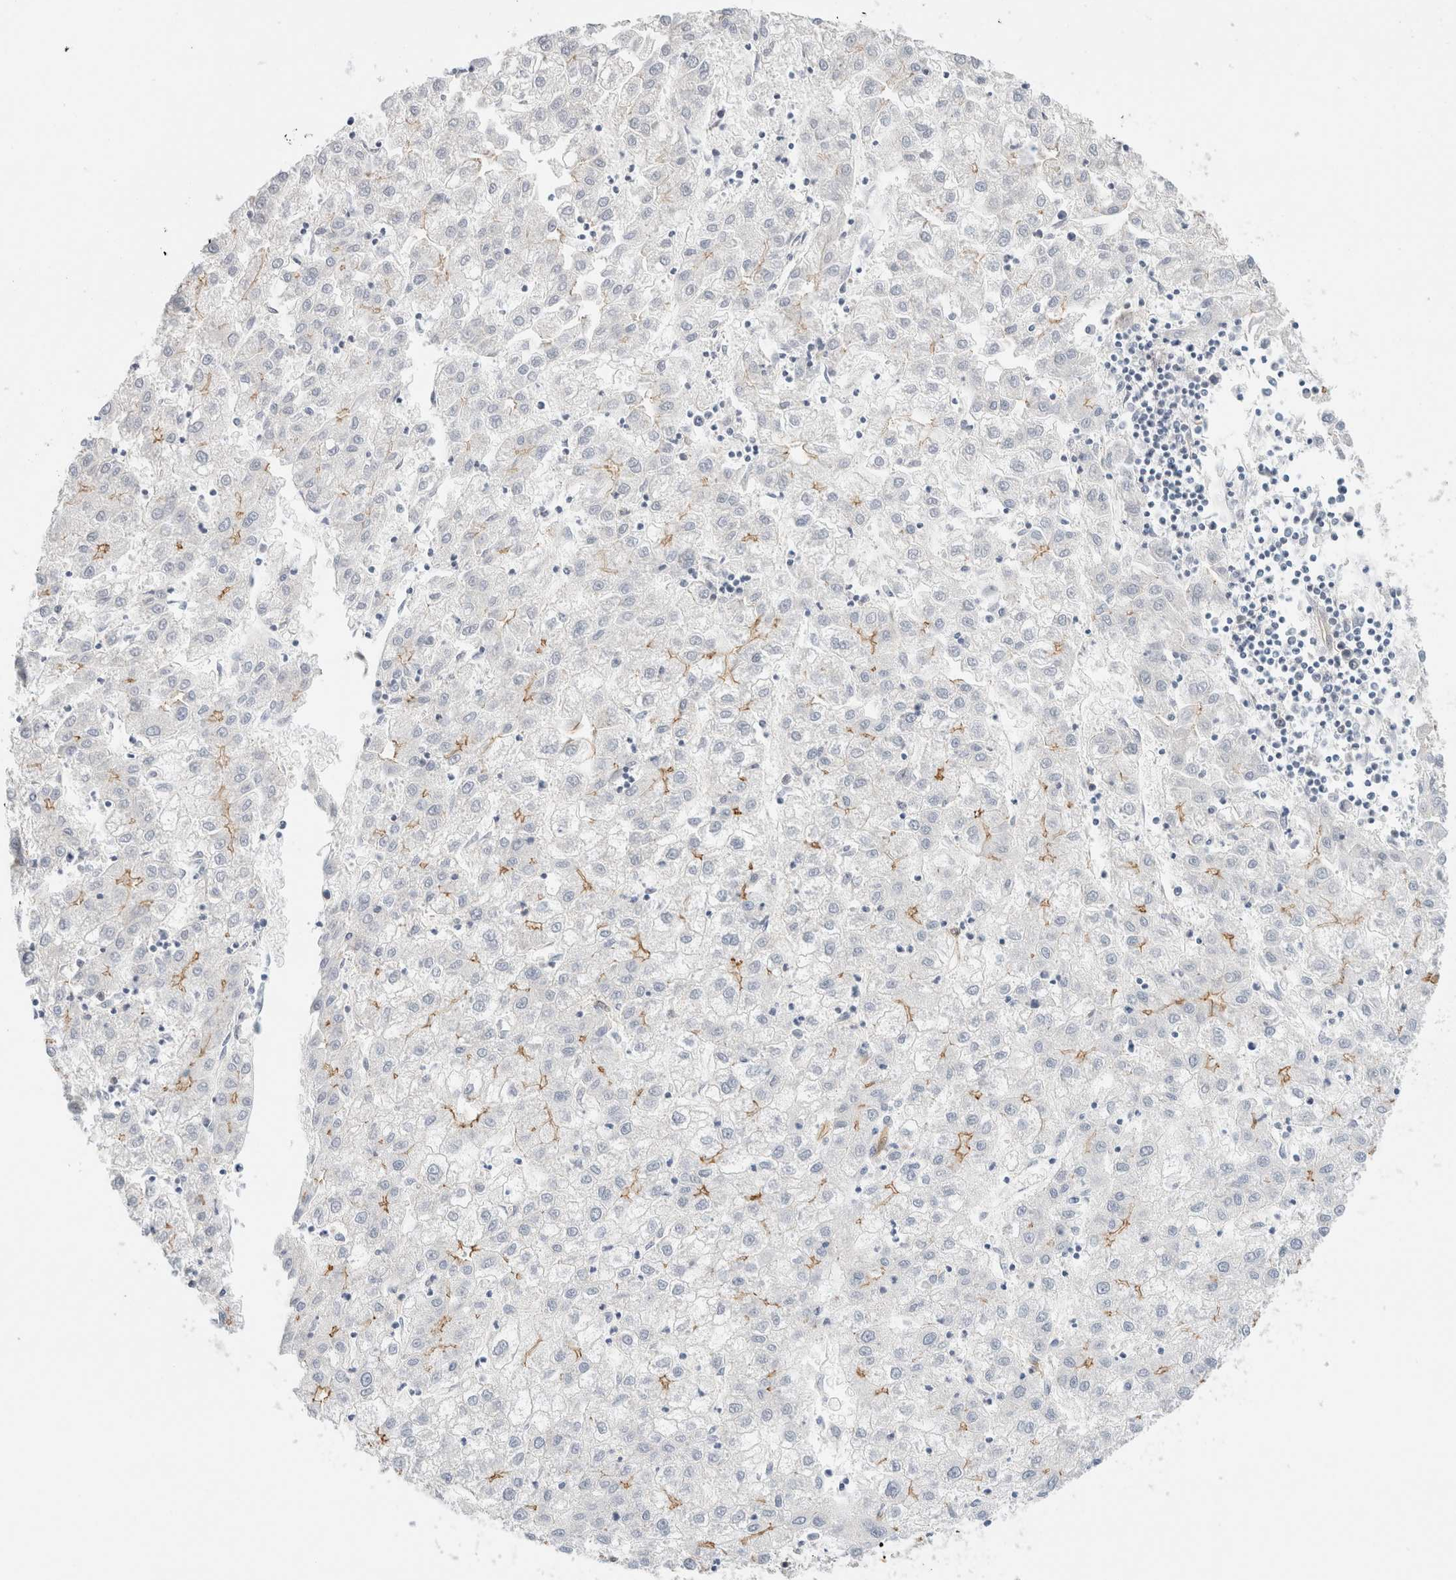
{"staining": {"intensity": "moderate", "quantity": "<25%", "location": "cytoplasmic/membranous"}, "tissue": "liver cancer", "cell_type": "Tumor cells", "image_type": "cancer", "snomed": [{"axis": "morphology", "description": "Carcinoma, Hepatocellular, NOS"}, {"axis": "topography", "description": "Liver"}], "caption": "This is an image of immunohistochemistry staining of liver hepatocellular carcinoma, which shows moderate staining in the cytoplasmic/membranous of tumor cells.", "gene": "LMCD1", "patient": {"sex": "male", "age": 72}}